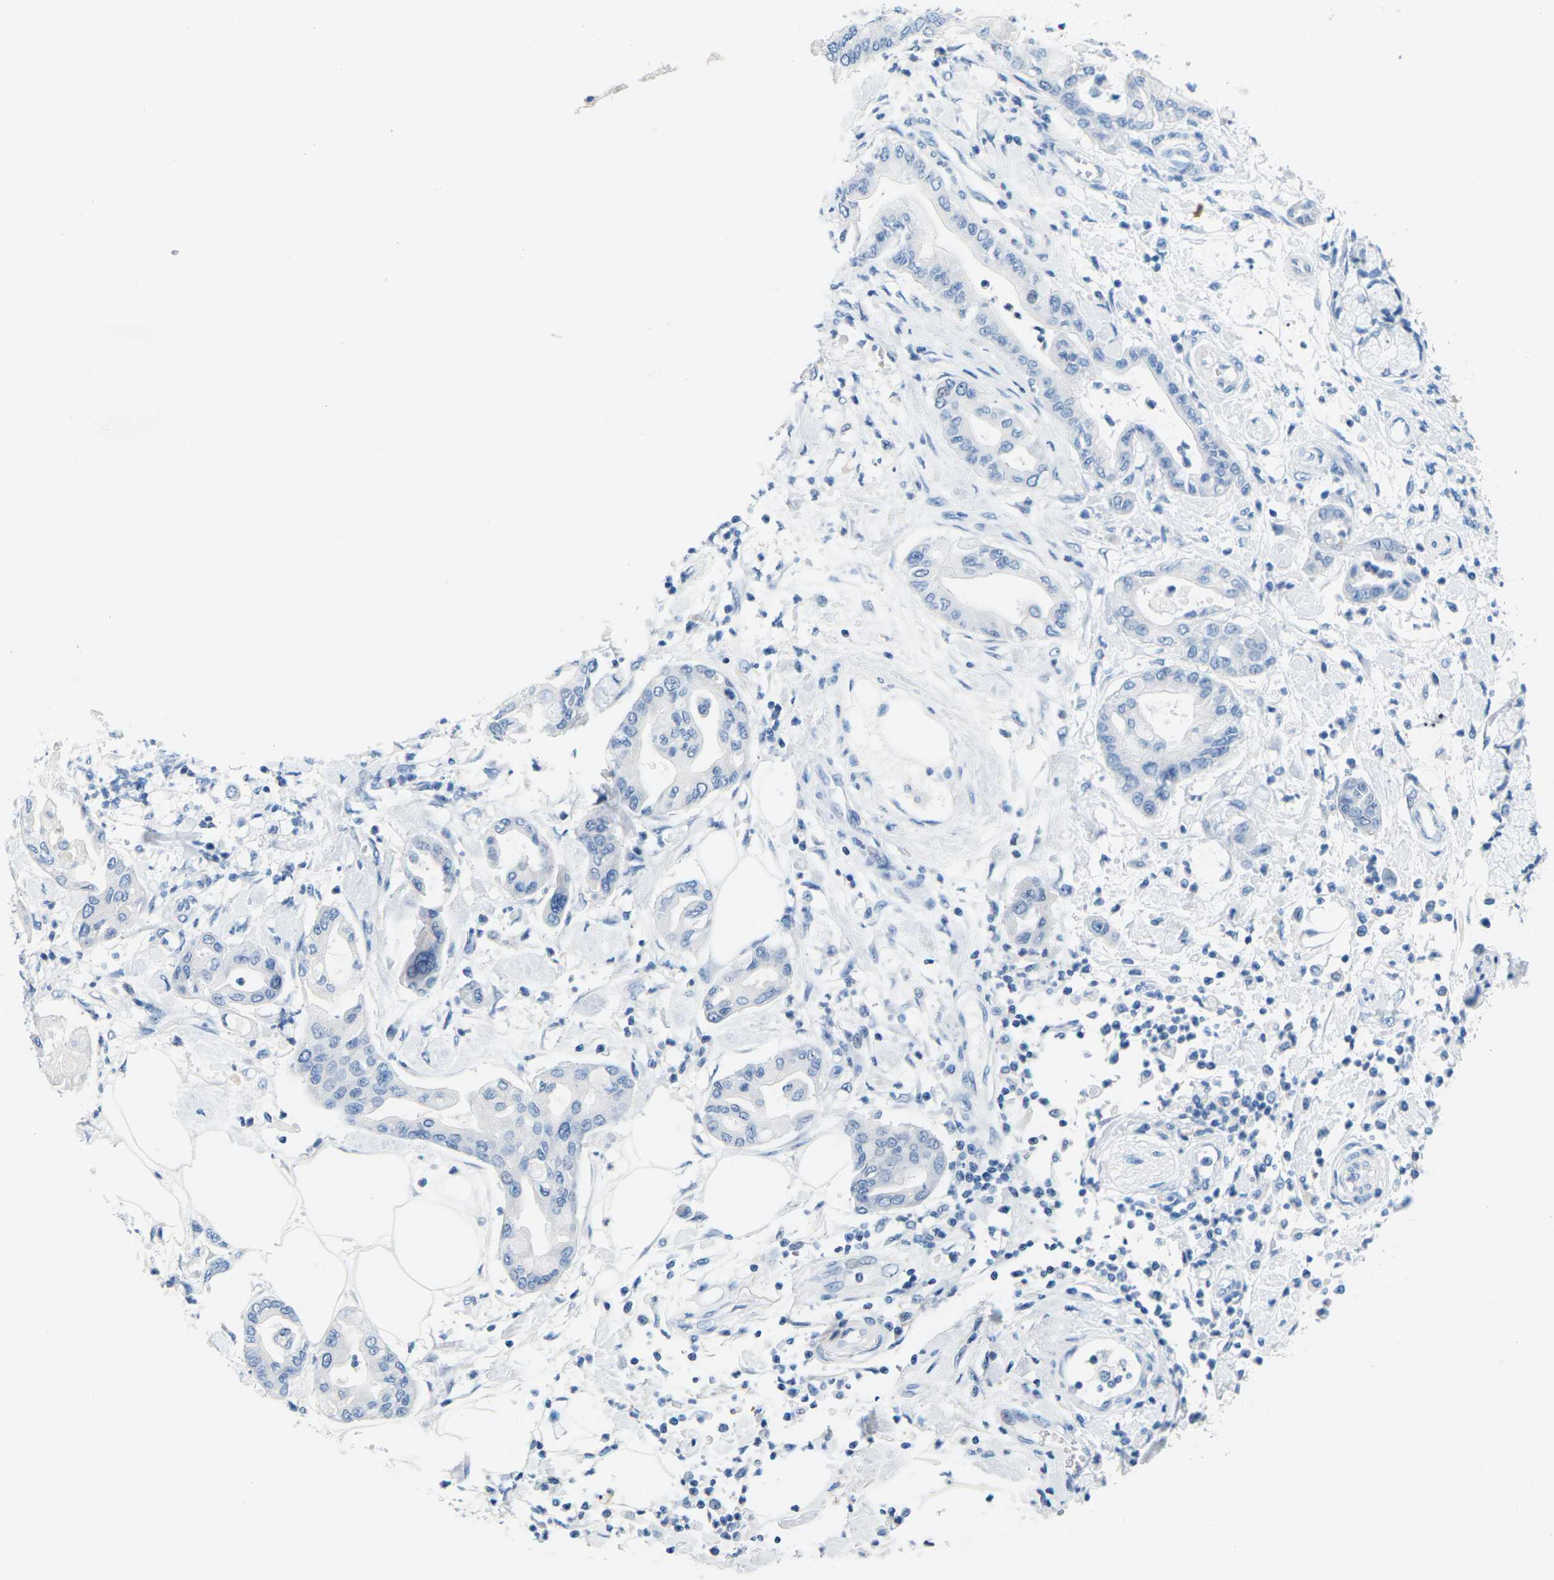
{"staining": {"intensity": "negative", "quantity": "none", "location": "none"}, "tissue": "pancreatic cancer", "cell_type": "Tumor cells", "image_type": "cancer", "snomed": [{"axis": "morphology", "description": "Adenocarcinoma, NOS"}, {"axis": "morphology", "description": "Adenocarcinoma, metastatic, NOS"}, {"axis": "topography", "description": "Lymph node"}, {"axis": "topography", "description": "Pancreas"}, {"axis": "topography", "description": "Duodenum"}], "caption": "This is a image of immunohistochemistry staining of adenocarcinoma (pancreatic), which shows no expression in tumor cells.", "gene": "SLC12A1", "patient": {"sex": "female", "age": 64}}